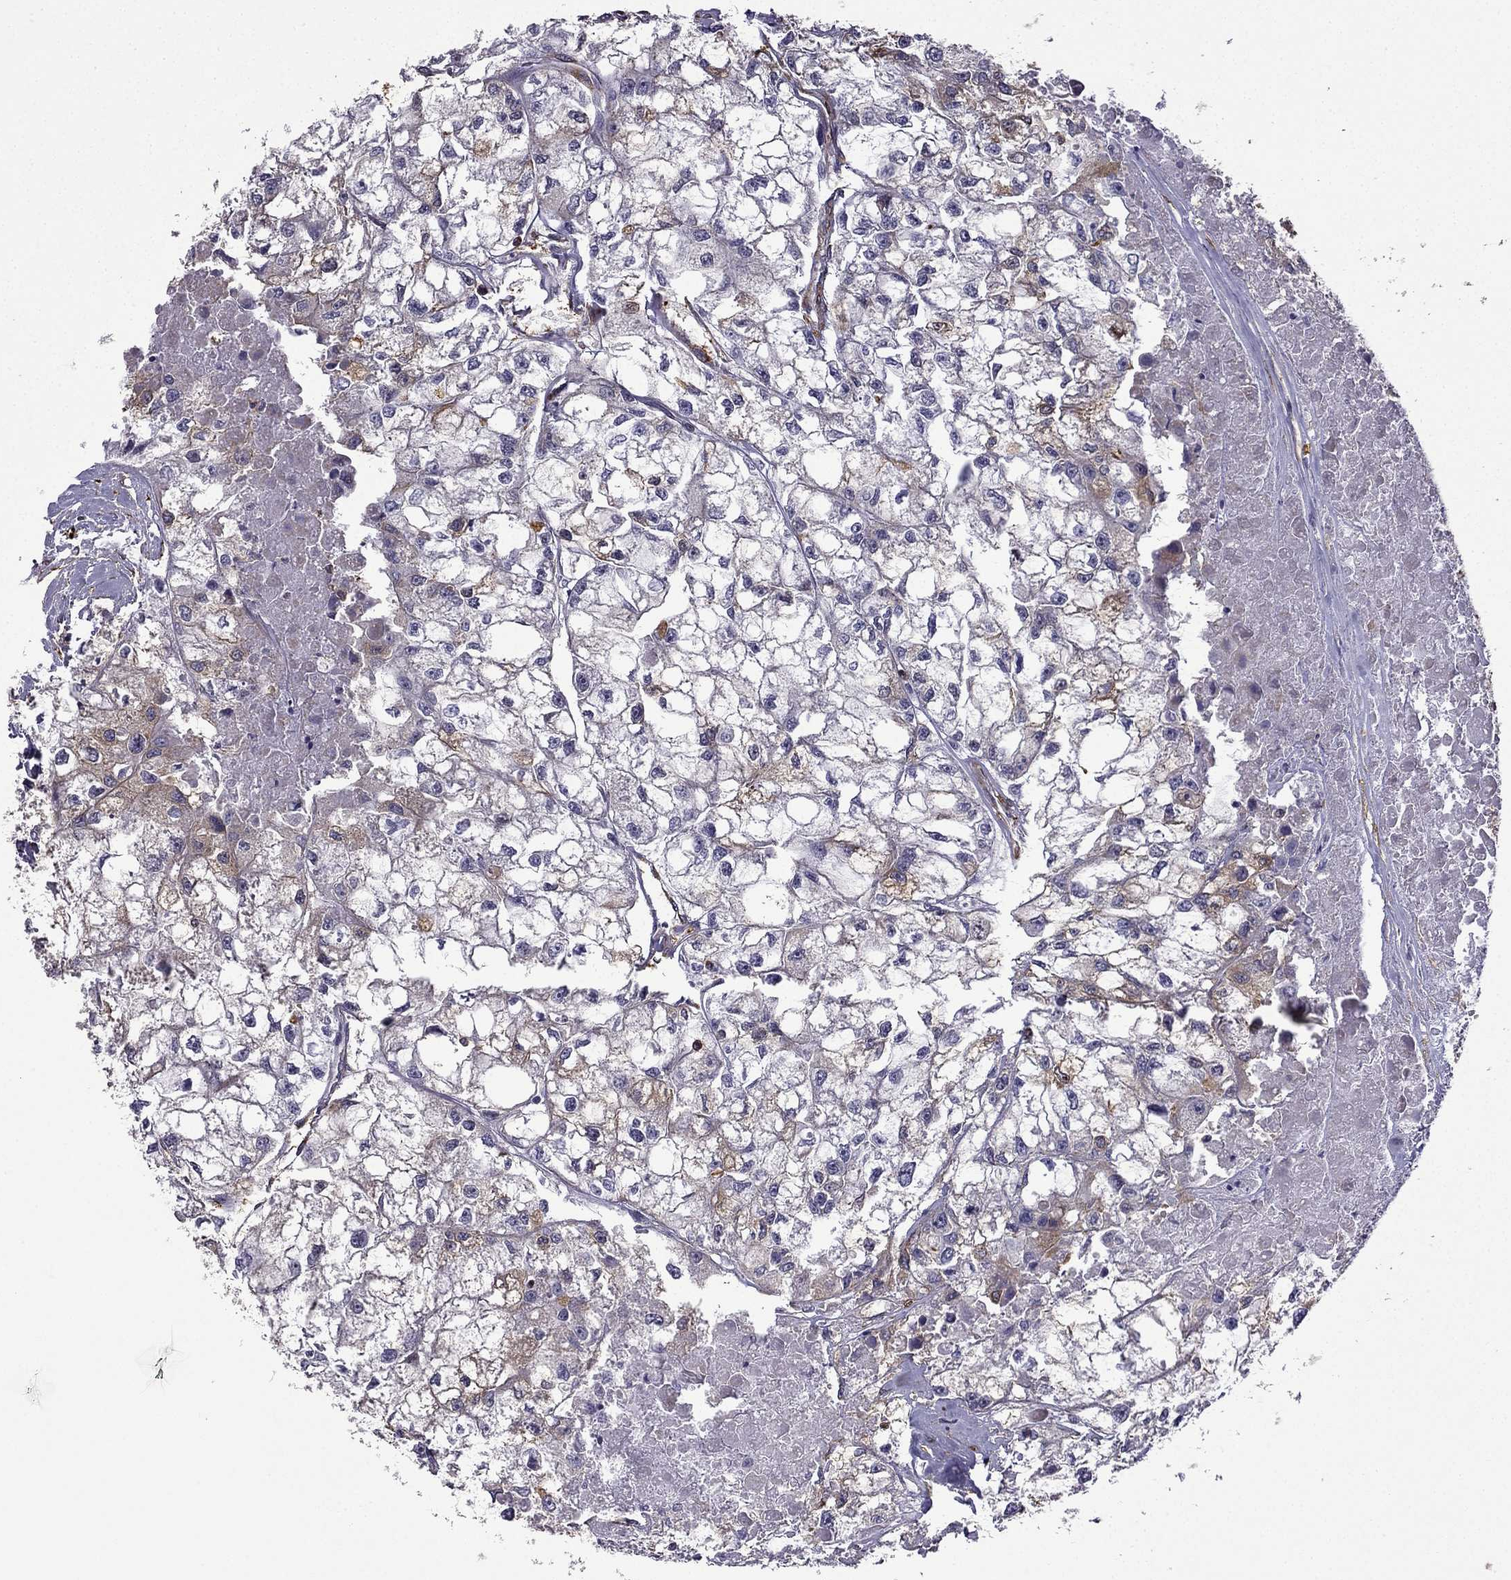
{"staining": {"intensity": "moderate", "quantity": "25%-75%", "location": "cytoplasmic/membranous"}, "tissue": "renal cancer", "cell_type": "Tumor cells", "image_type": "cancer", "snomed": [{"axis": "morphology", "description": "Adenocarcinoma, NOS"}, {"axis": "topography", "description": "Kidney"}], "caption": "Human renal cancer stained with a brown dye demonstrates moderate cytoplasmic/membranous positive staining in about 25%-75% of tumor cells.", "gene": "MAP4", "patient": {"sex": "male", "age": 56}}